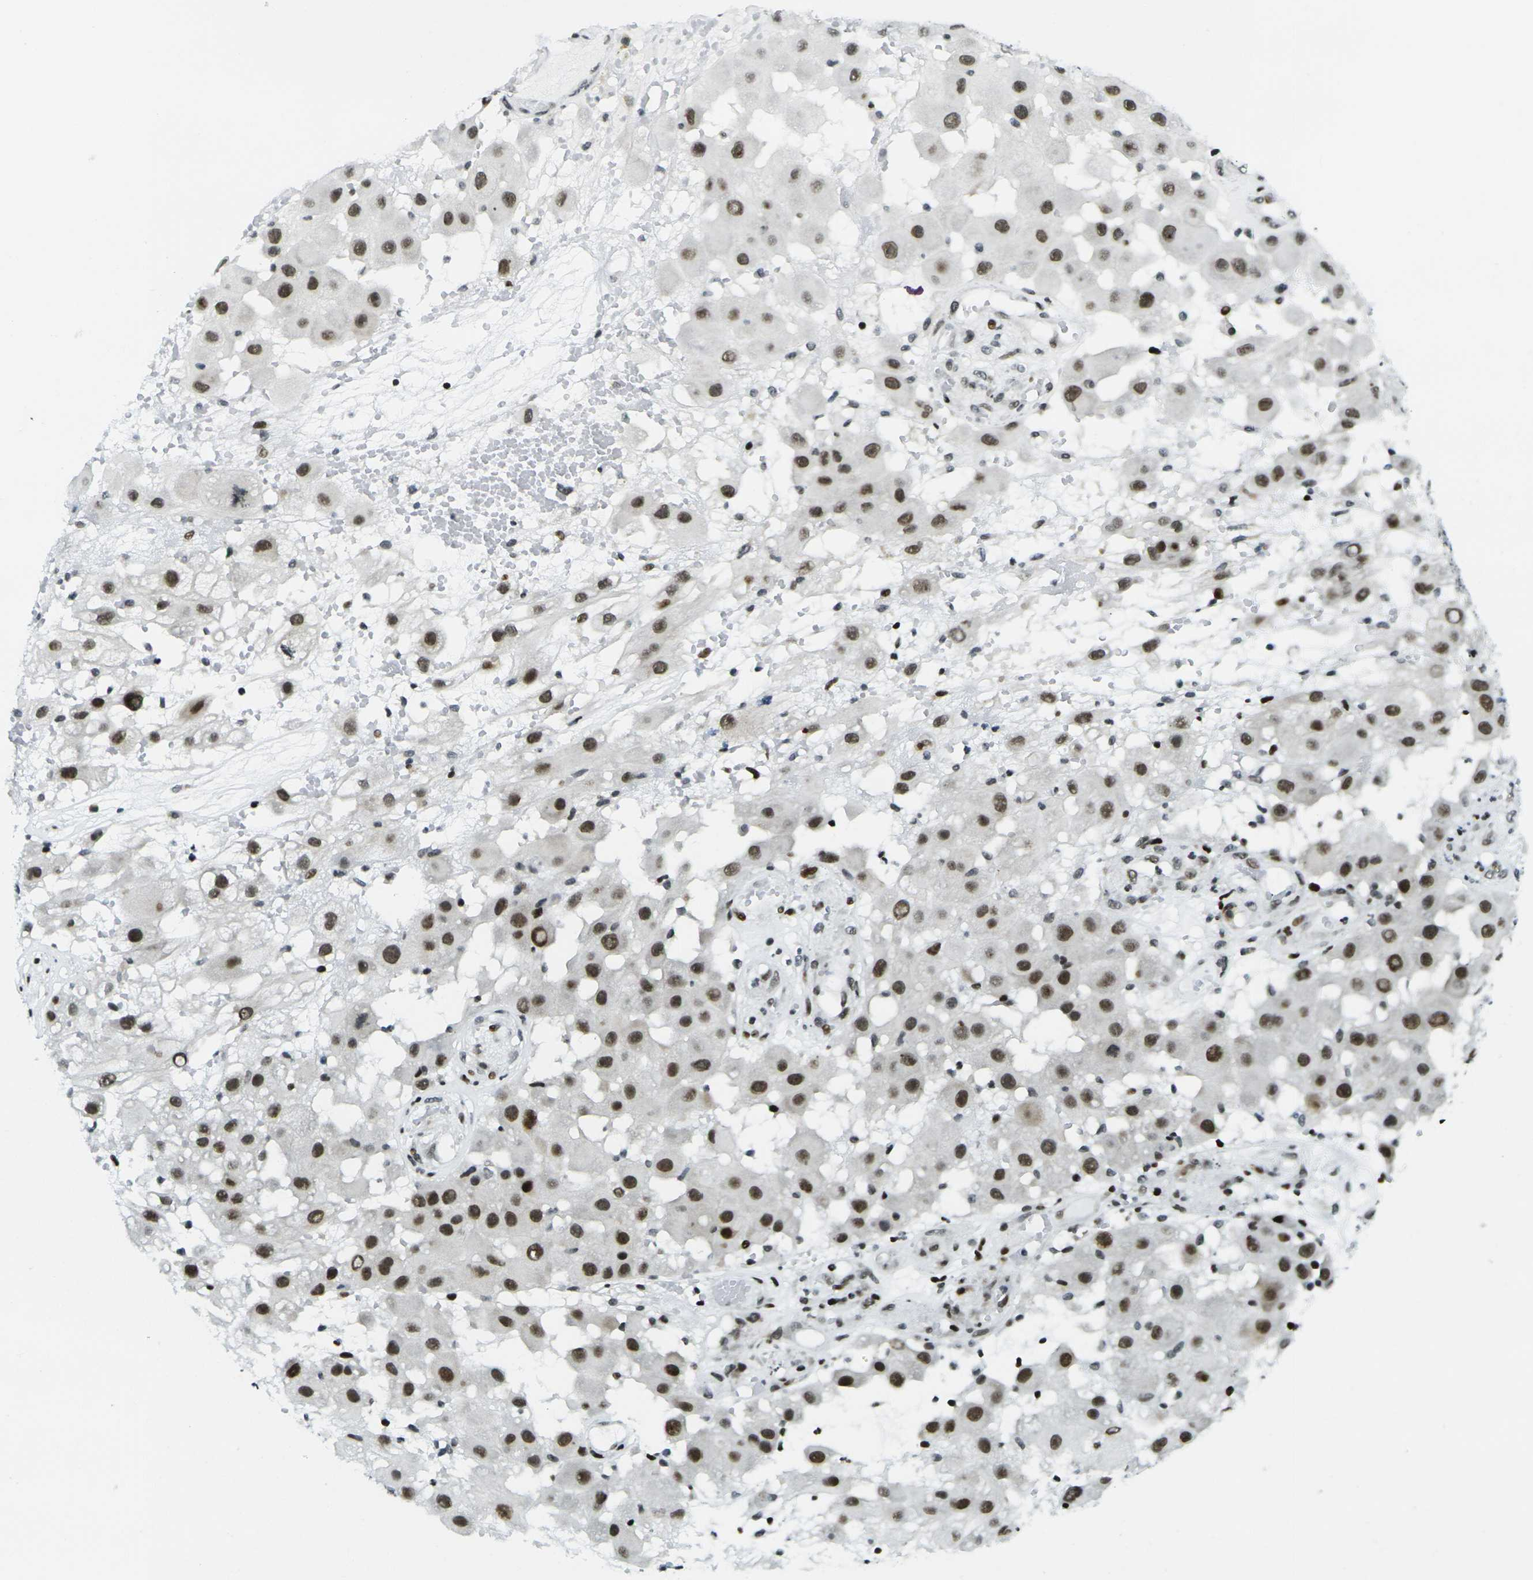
{"staining": {"intensity": "moderate", "quantity": ">75%", "location": "nuclear"}, "tissue": "melanoma", "cell_type": "Tumor cells", "image_type": "cancer", "snomed": [{"axis": "morphology", "description": "Malignant melanoma, NOS"}, {"axis": "topography", "description": "Skin"}], "caption": "Immunohistochemistry micrograph of melanoma stained for a protein (brown), which displays medium levels of moderate nuclear positivity in approximately >75% of tumor cells.", "gene": "H3-3A", "patient": {"sex": "female", "age": 81}}